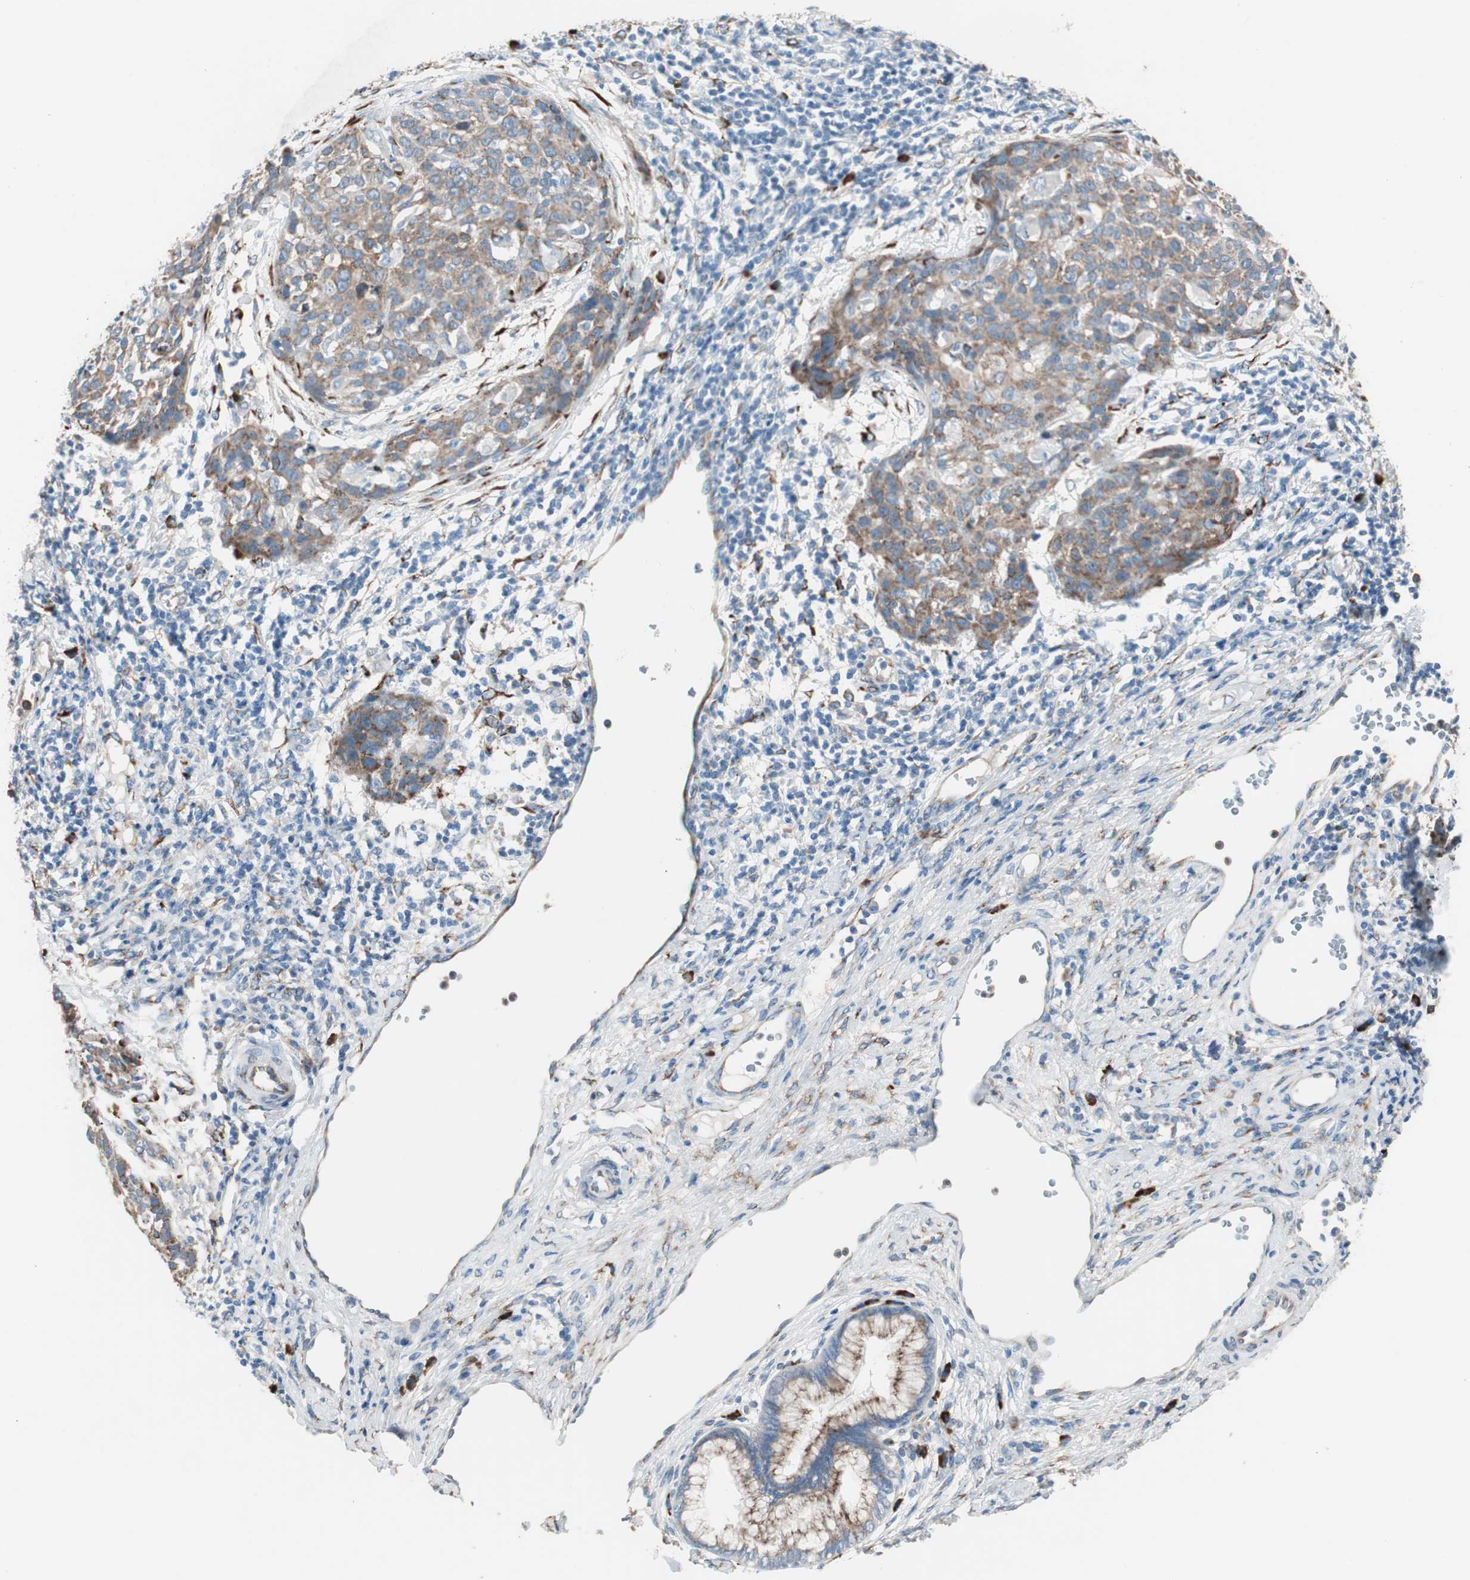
{"staining": {"intensity": "moderate", "quantity": ">75%", "location": "cytoplasmic/membranous"}, "tissue": "cervical cancer", "cell_type": "Tumor cells", "image_type": "cancer", "snomed": [{"axis": "morphology", "description": "Squamous cell carcinoma, NOS"}, {"axis": "topography", "description": "Cervix"}], "caption": "About >75% of tumor cells in squamous cell carcinoma (cervical) reveal moderate cytoplasmic/membranous protein staining as visualized by brown immunohistochemical staining.", "gene": "P4HTM", "patient": {"sex": "female", "age": 38}}